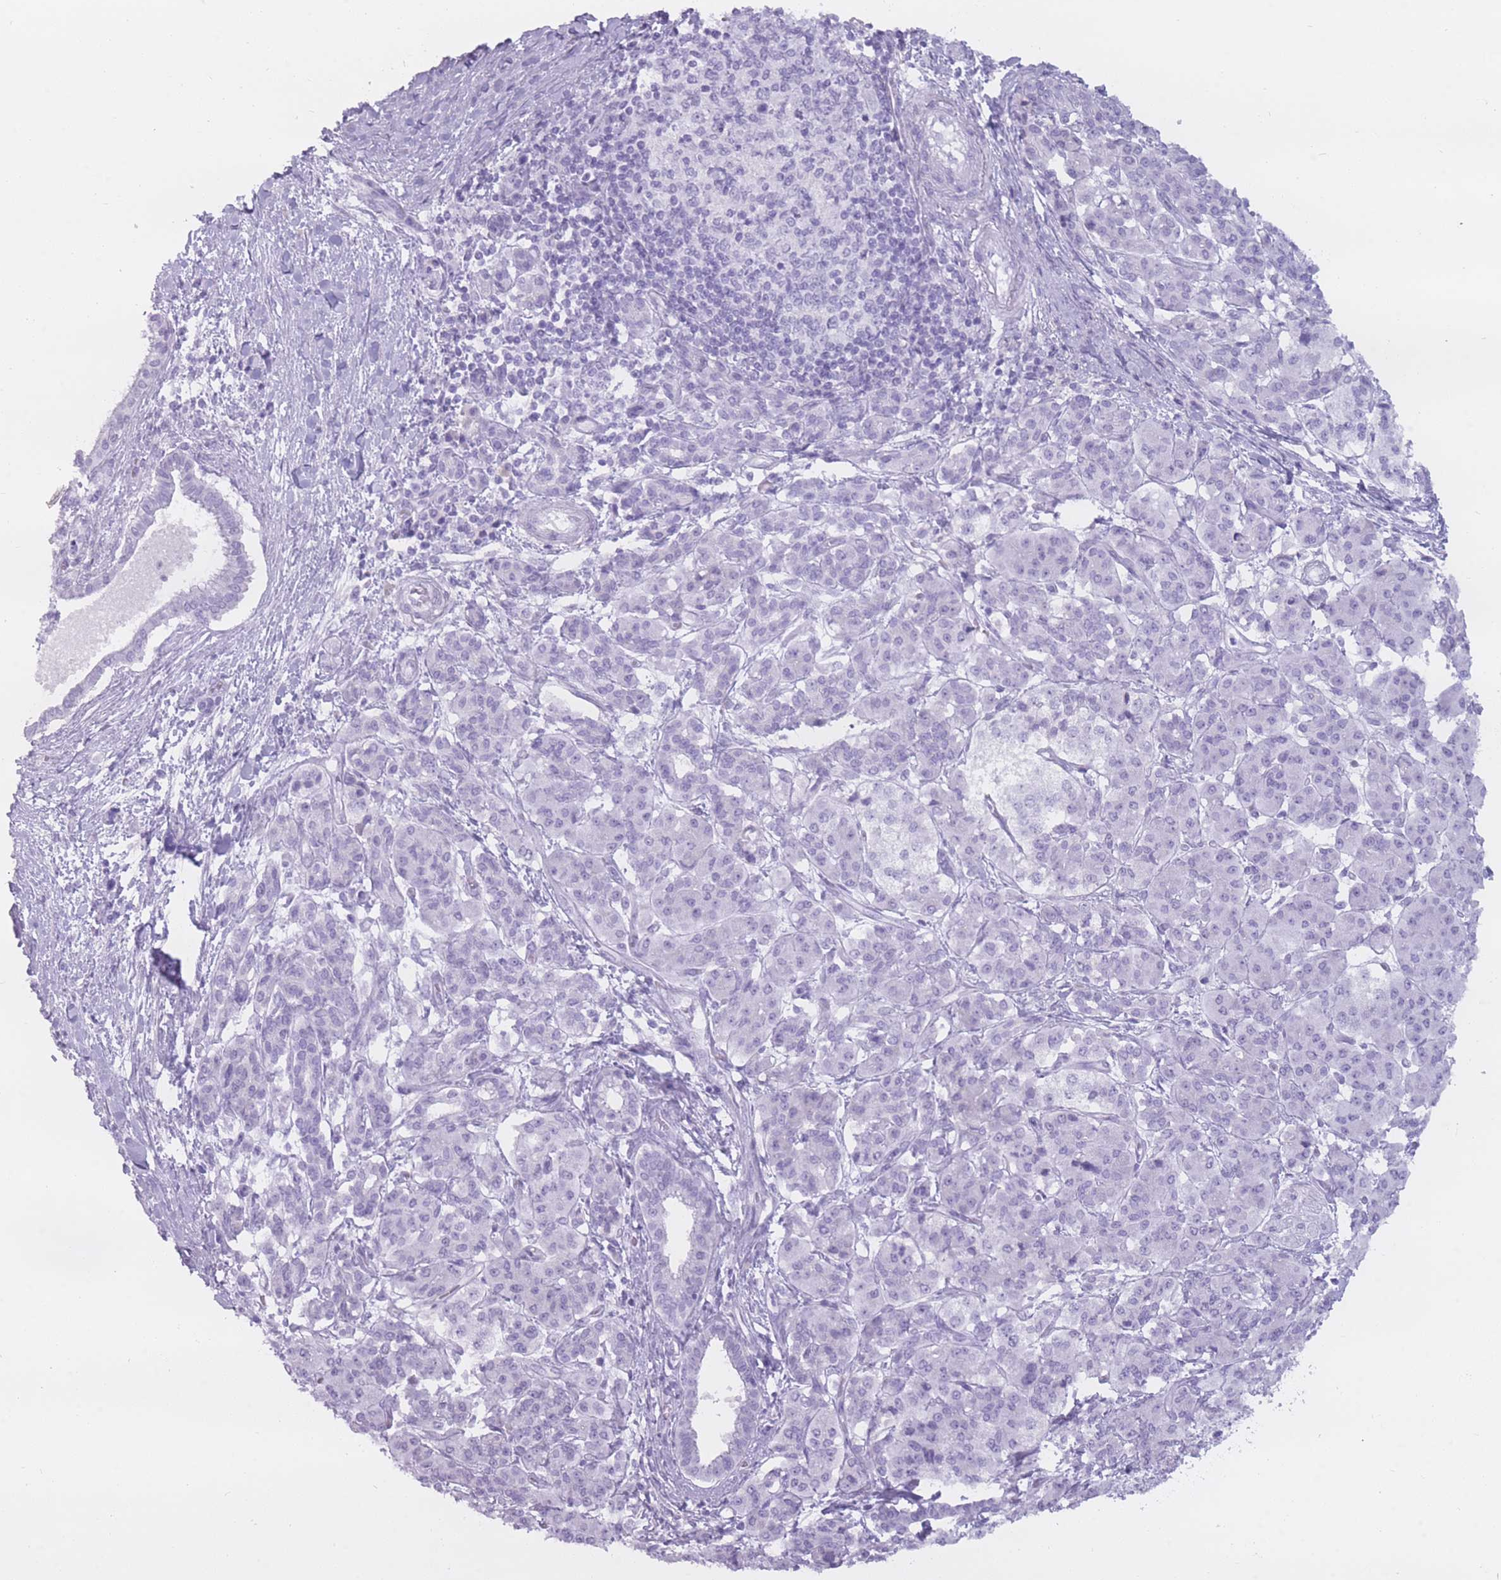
{"staining": {"intensity": "negative", "quantity": "none", "location": "none"}, "tissue": "pancreatic cancer", "cell_type": "Tumor cells", "image_type": "cancer", "snomed": [{"axis": "morphology", "description": "Adenocarcinoma, NOS"}, {"axis": "topography", "description": "Pancreas"}], "caption": "This photomicrograph is of pancreatic adenocarcinoma stained with immunohistochemistry to label a protein in brown with the nuclei are counter-stained blue. There is no positivity in tumor cells.", "gene": "PNMA3", "patient": {"sex": "male", "age": 58}}